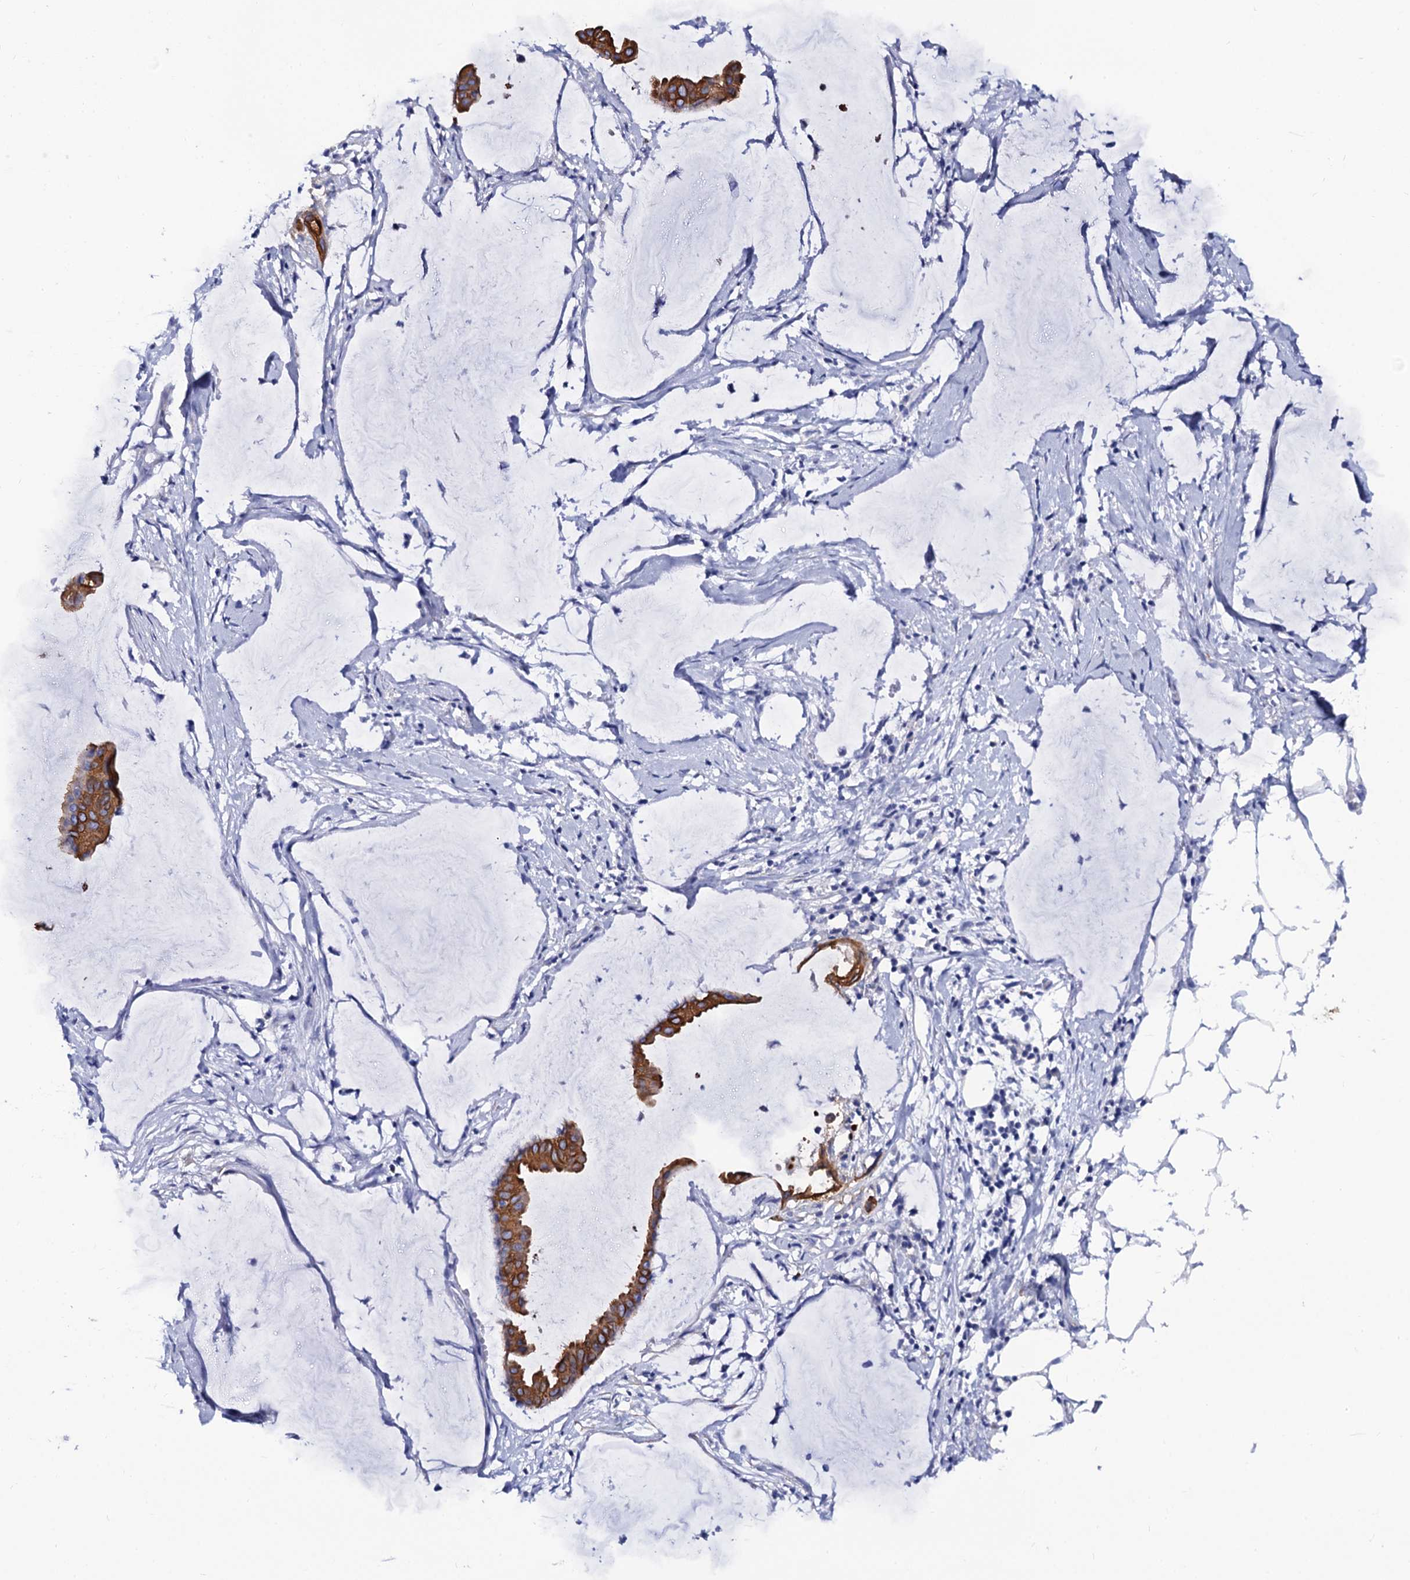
{"staining": {"intensity": "moderate", "quantity": ">75%", "location": "cytoplasmic/membranous"}, "tissue": "ovarian cancer", "cell_type": "Tumor cells", "image_type": "cancer", "snomed": [{"axis": "morphology", "description": "Cystadenocarcinoma, mucinous, NOS"}, {"axis": "topography", "description": "Ovary"}], "caption": "A micrograph of human ovarian mucinous cystadenocarcinoma stained for a protein displays moderate cytoplasmic/membranous brown staining in tumor cells.", "gene": "RAB3IP", "patient": {"sex": "female", "age": 73}}